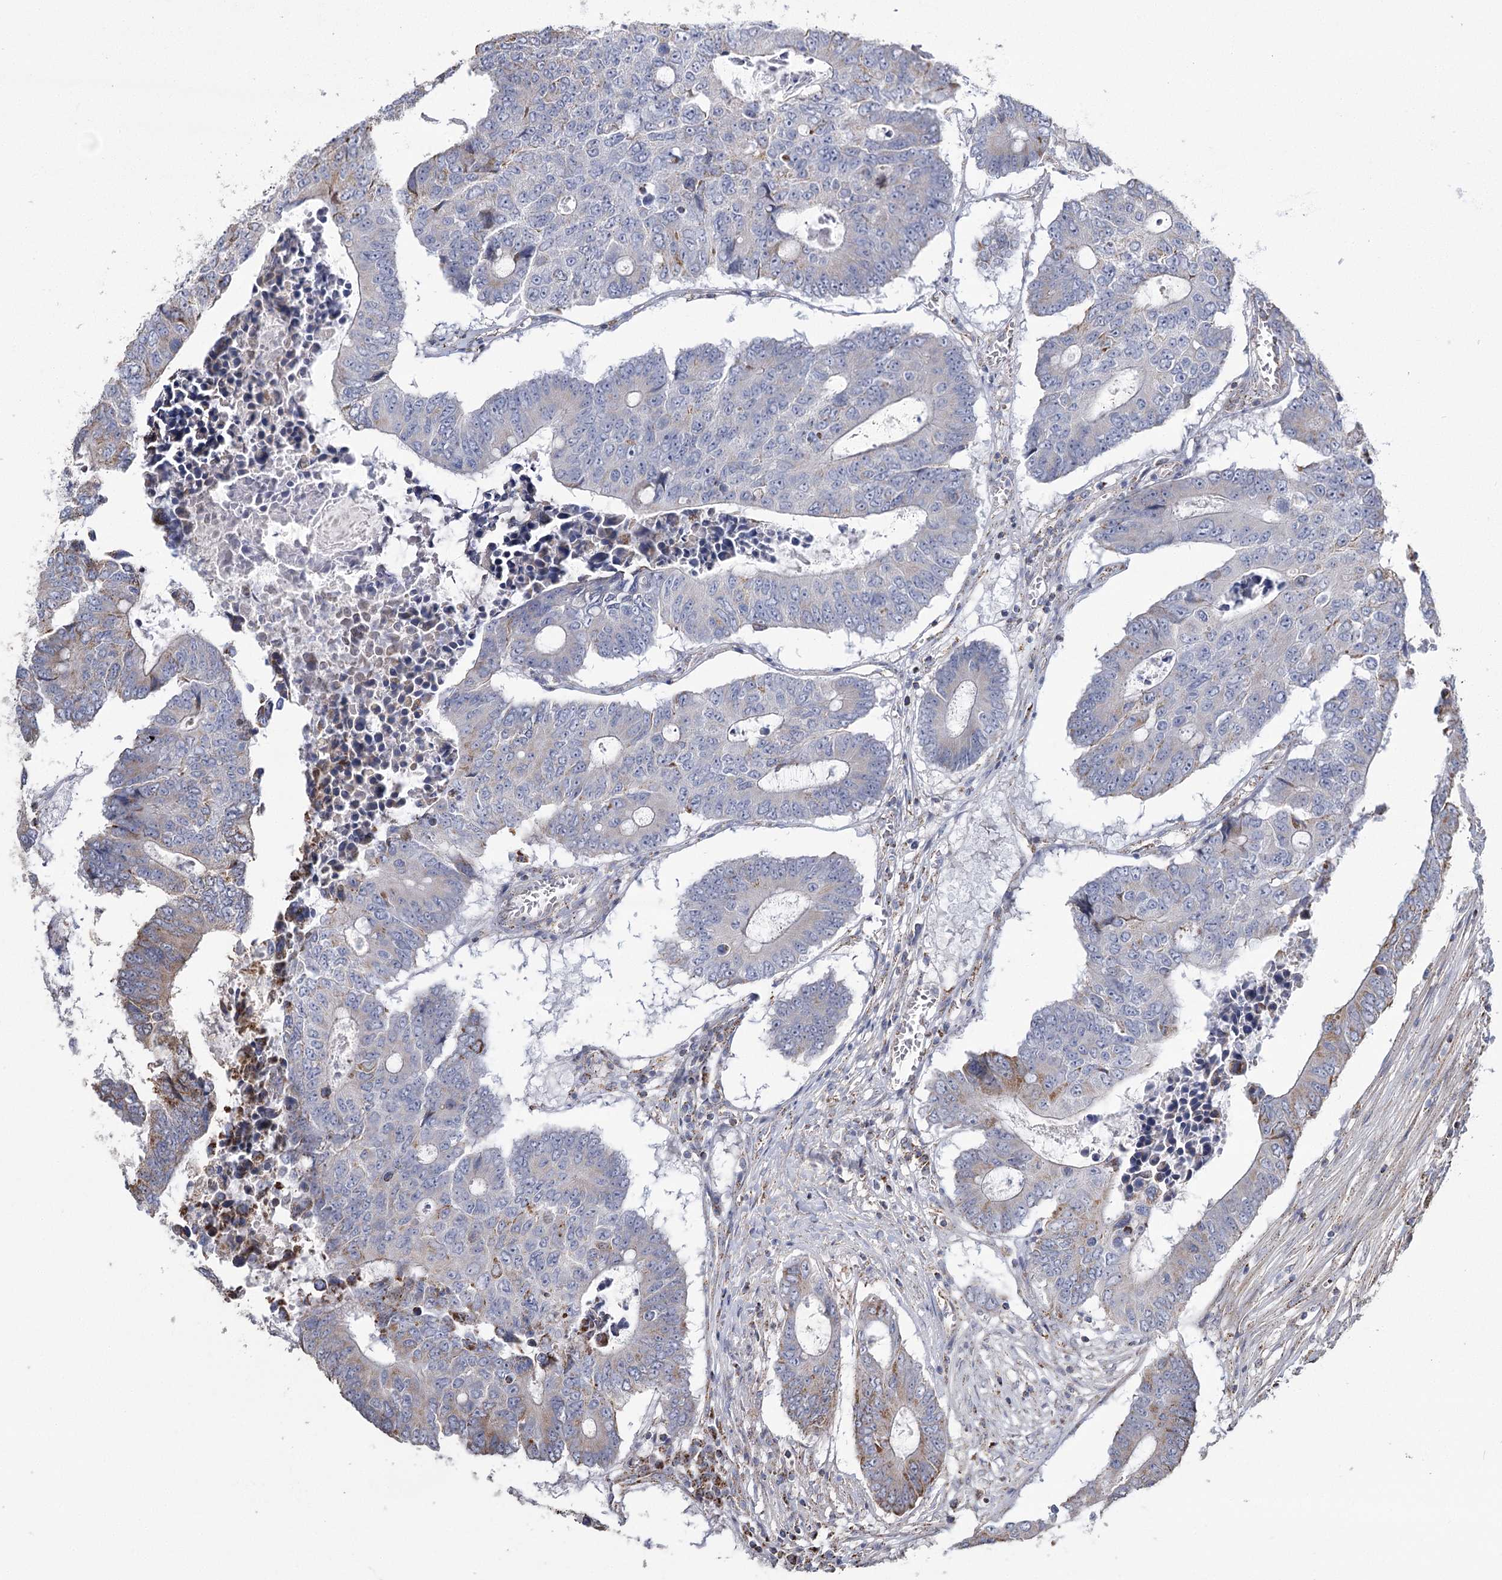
{"staining": {"intensity": "moderate", "quantity": "<25%", "location": "cytoplasmic/membranous"}, "tissue": "colorectal cancer", "cell_type": "Tumor cells", "image_type": "cancer", "snomed": [{"axis": "morphology", "description": "Adenocarcinoma, NOS"}, {"axis": "topography", "description": "Colon"}], "caption": "Colorectal cancer stained with immunohistochemistry shows moderate cytoplasmic/membranous positivity in about <25% of tumor cells.", "gene": "RANBP3L", "patient": {"sex": "male", "age": 87}}